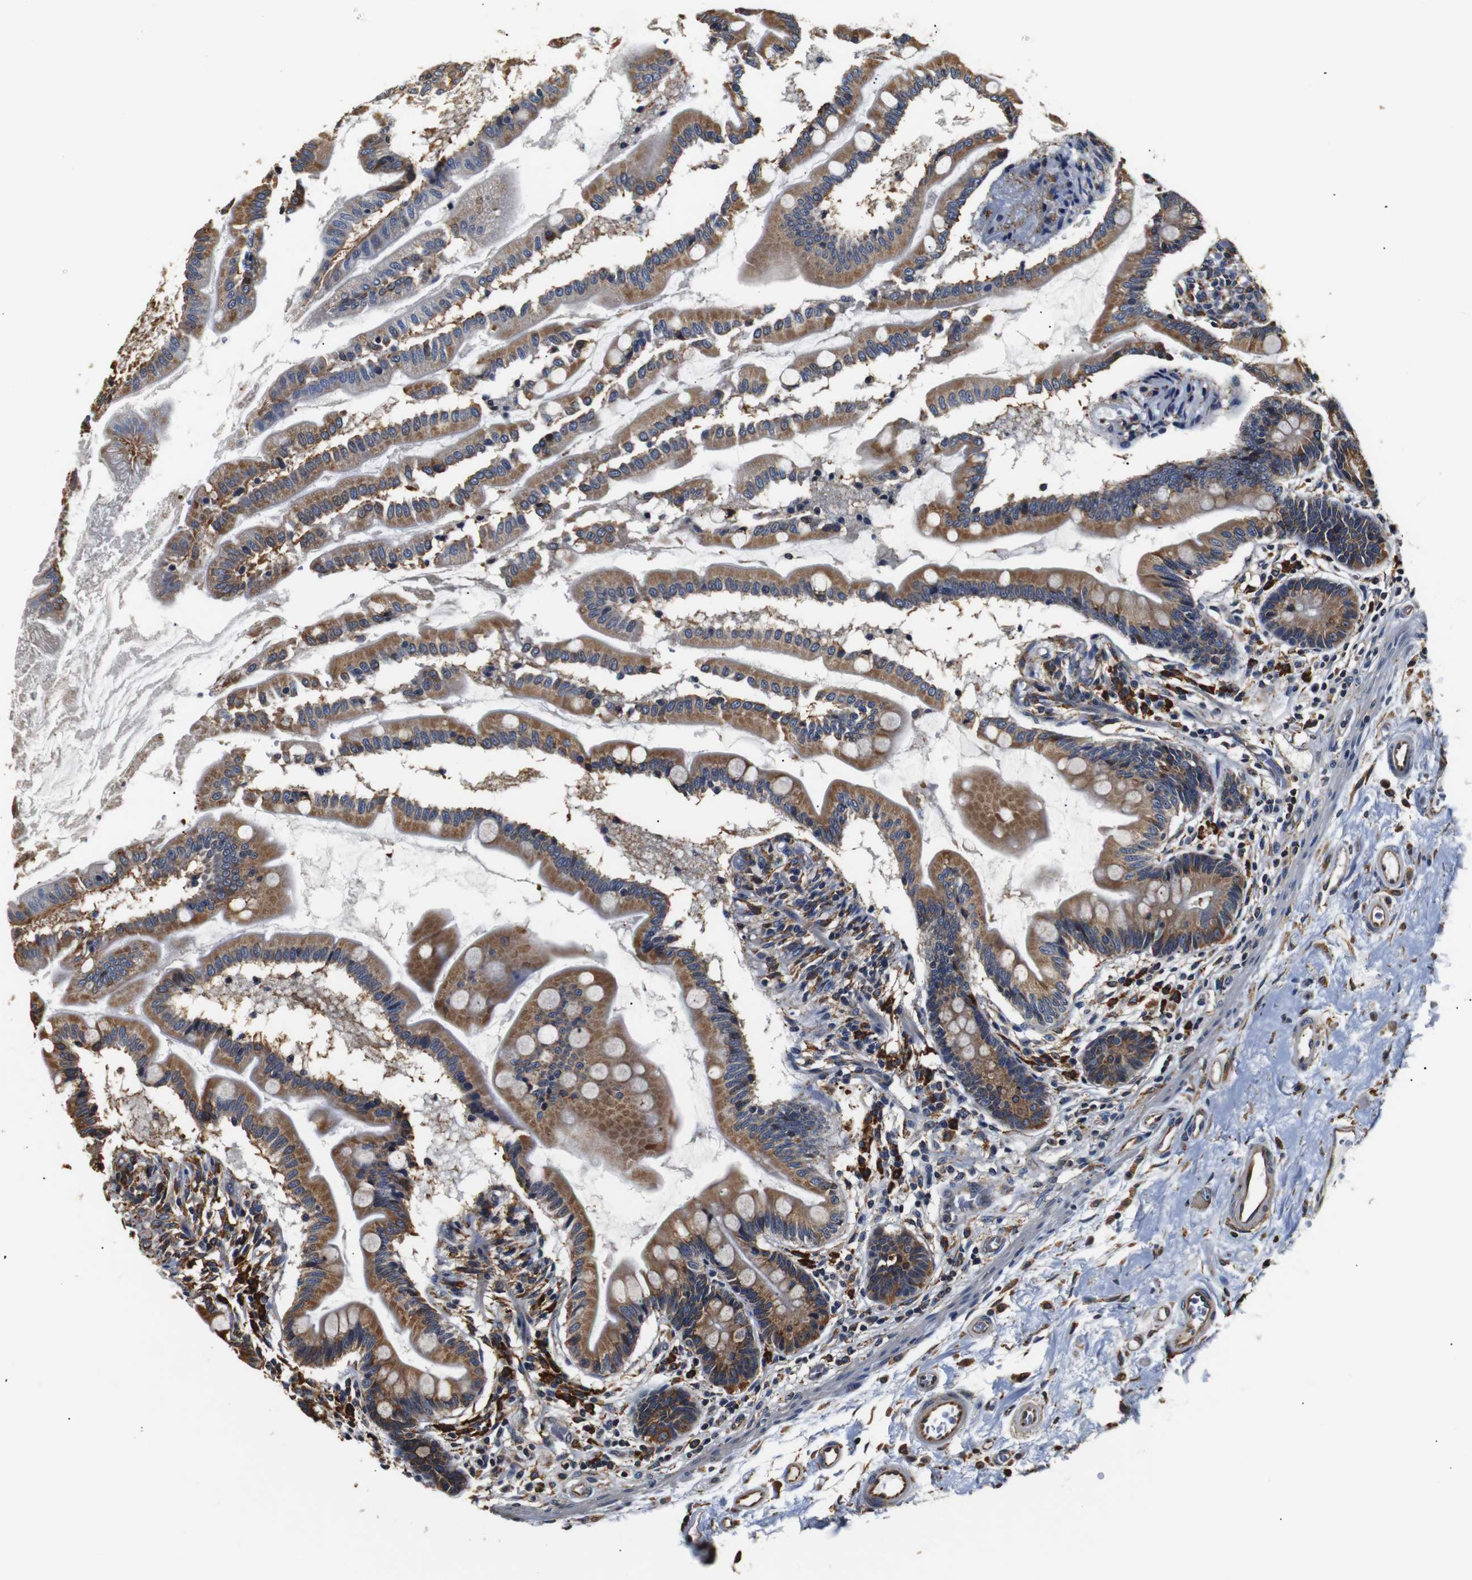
{"staining": {"intensity": "strong", "quantity": "25%-75%", "location": "cytoplasmic/membranous"}, "tissue": "small intestine", "cell_type": "Glandular cells", "image_type": "normal", "snomed": [{"axis": "morphology", "description": "Normal tissue, NOS"}, {"axis": "topography", "description": "Small intestine"}], "caption": "Strong cytoplasmic/membranous staining is appreciated in about 25%-75% of glandular cells in unremarkable small intestine. The protein is stained brown, and the nuclei are stained in blue (DAB IHC with brightfield microscopy, high magnification).", "gene": "HHIP", "patient": {"sex": "female", "age": 56}}